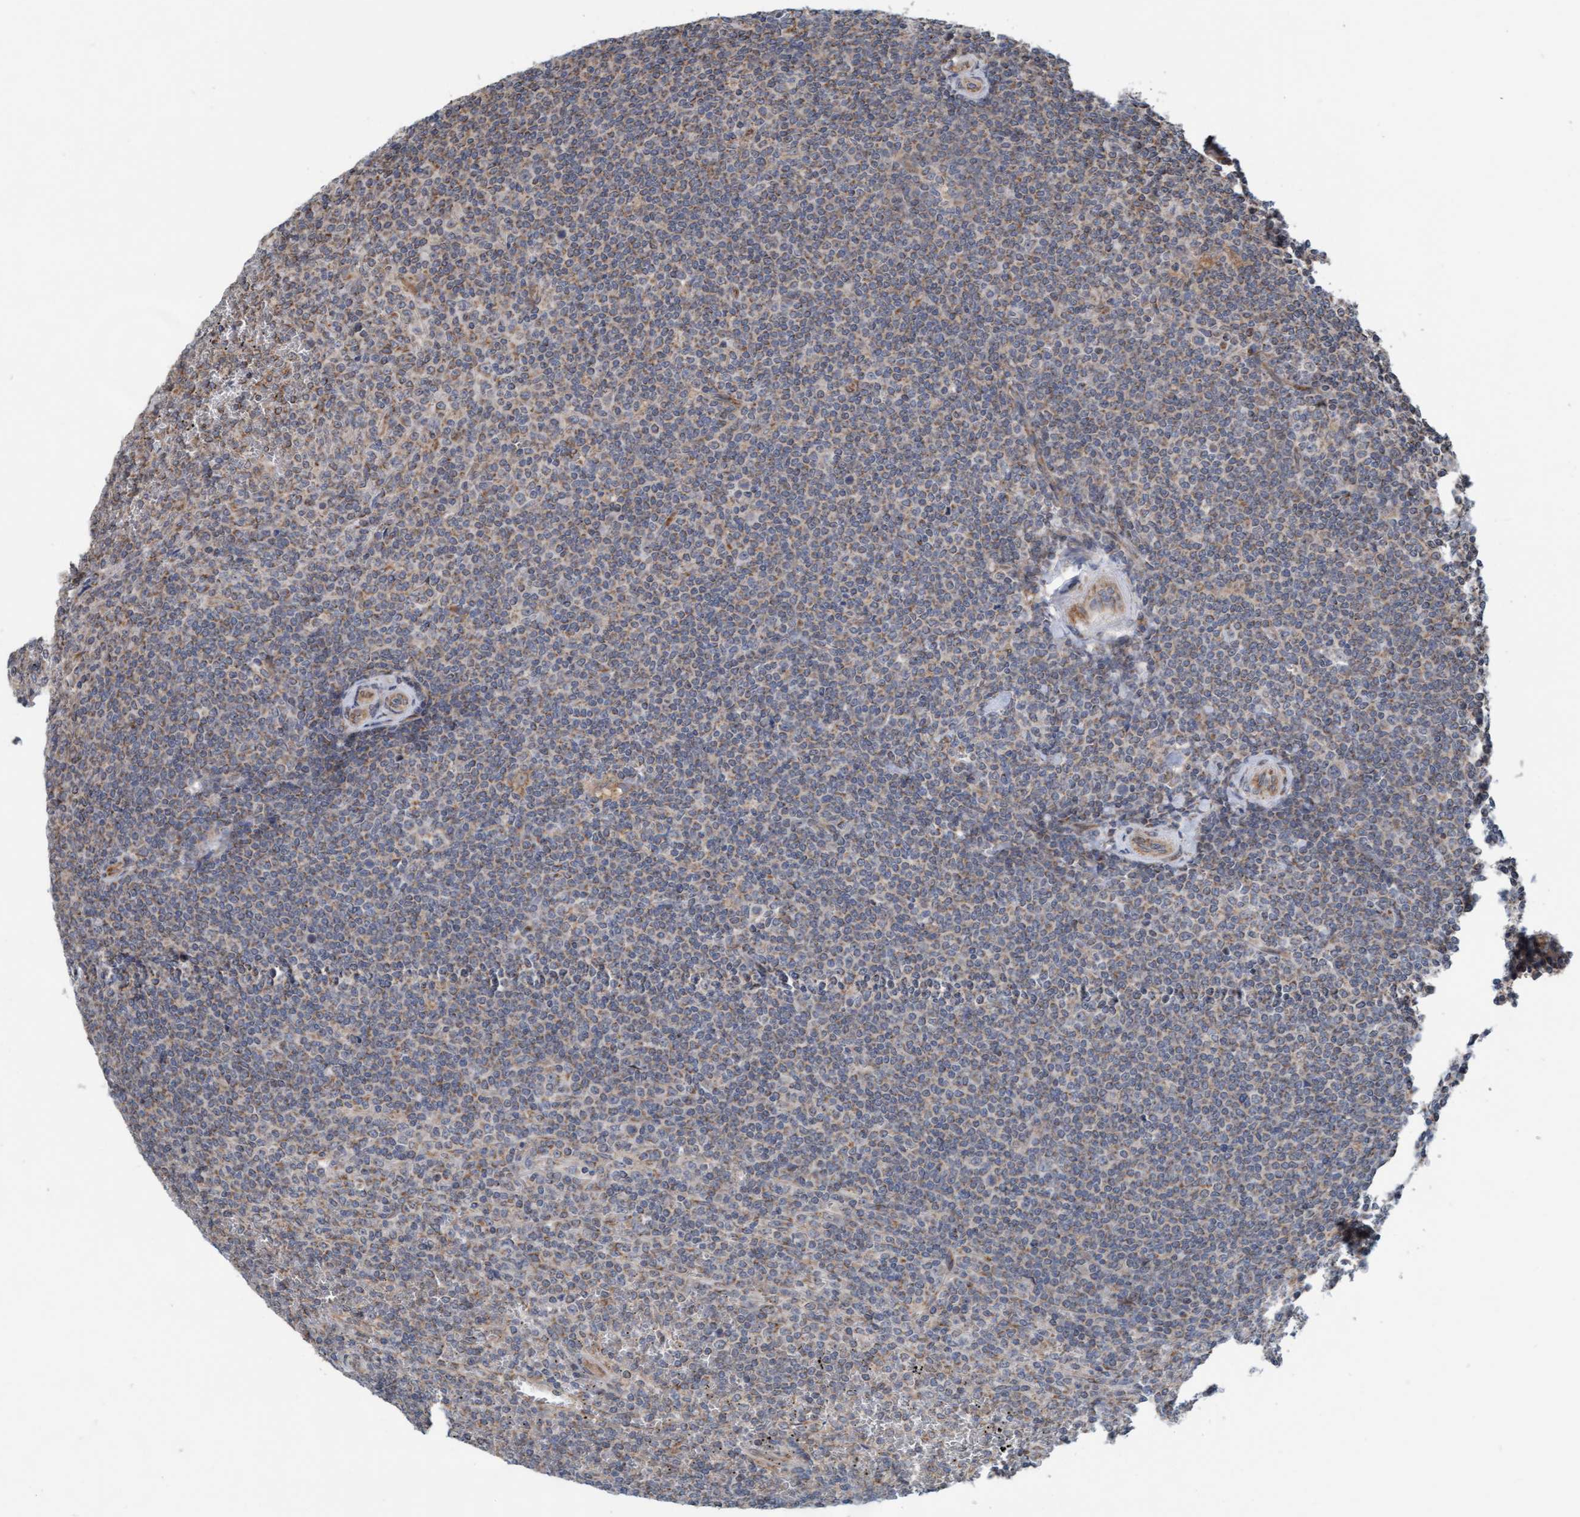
{"staining": {"intensity": "weak", "quantity": "<25%", "location": "cytoplasmic/membranous"}, "tissue": "lymphoma", "cell_type": "Tumor cells", "image_type": "cancer", "snomed": [{"axis": "morphology", "description": "Malignant lymphoma, non-Hodgkin's type, Low grade"}, {"axis": "topography", "description": "Spleen"}], "caption": "High power microscopy histopathology image of an IHC image of lymphoma, revealing no significant expression in tumor cells. Brightfield microscopy of immunohistochemistry stained with DAB (3,3'-diaminobenzidine) (brown) and hematoxylin (blue), captured at high magnification.", "gene": "ZNF566", "patient": {"sex": "female", "age": 19}}